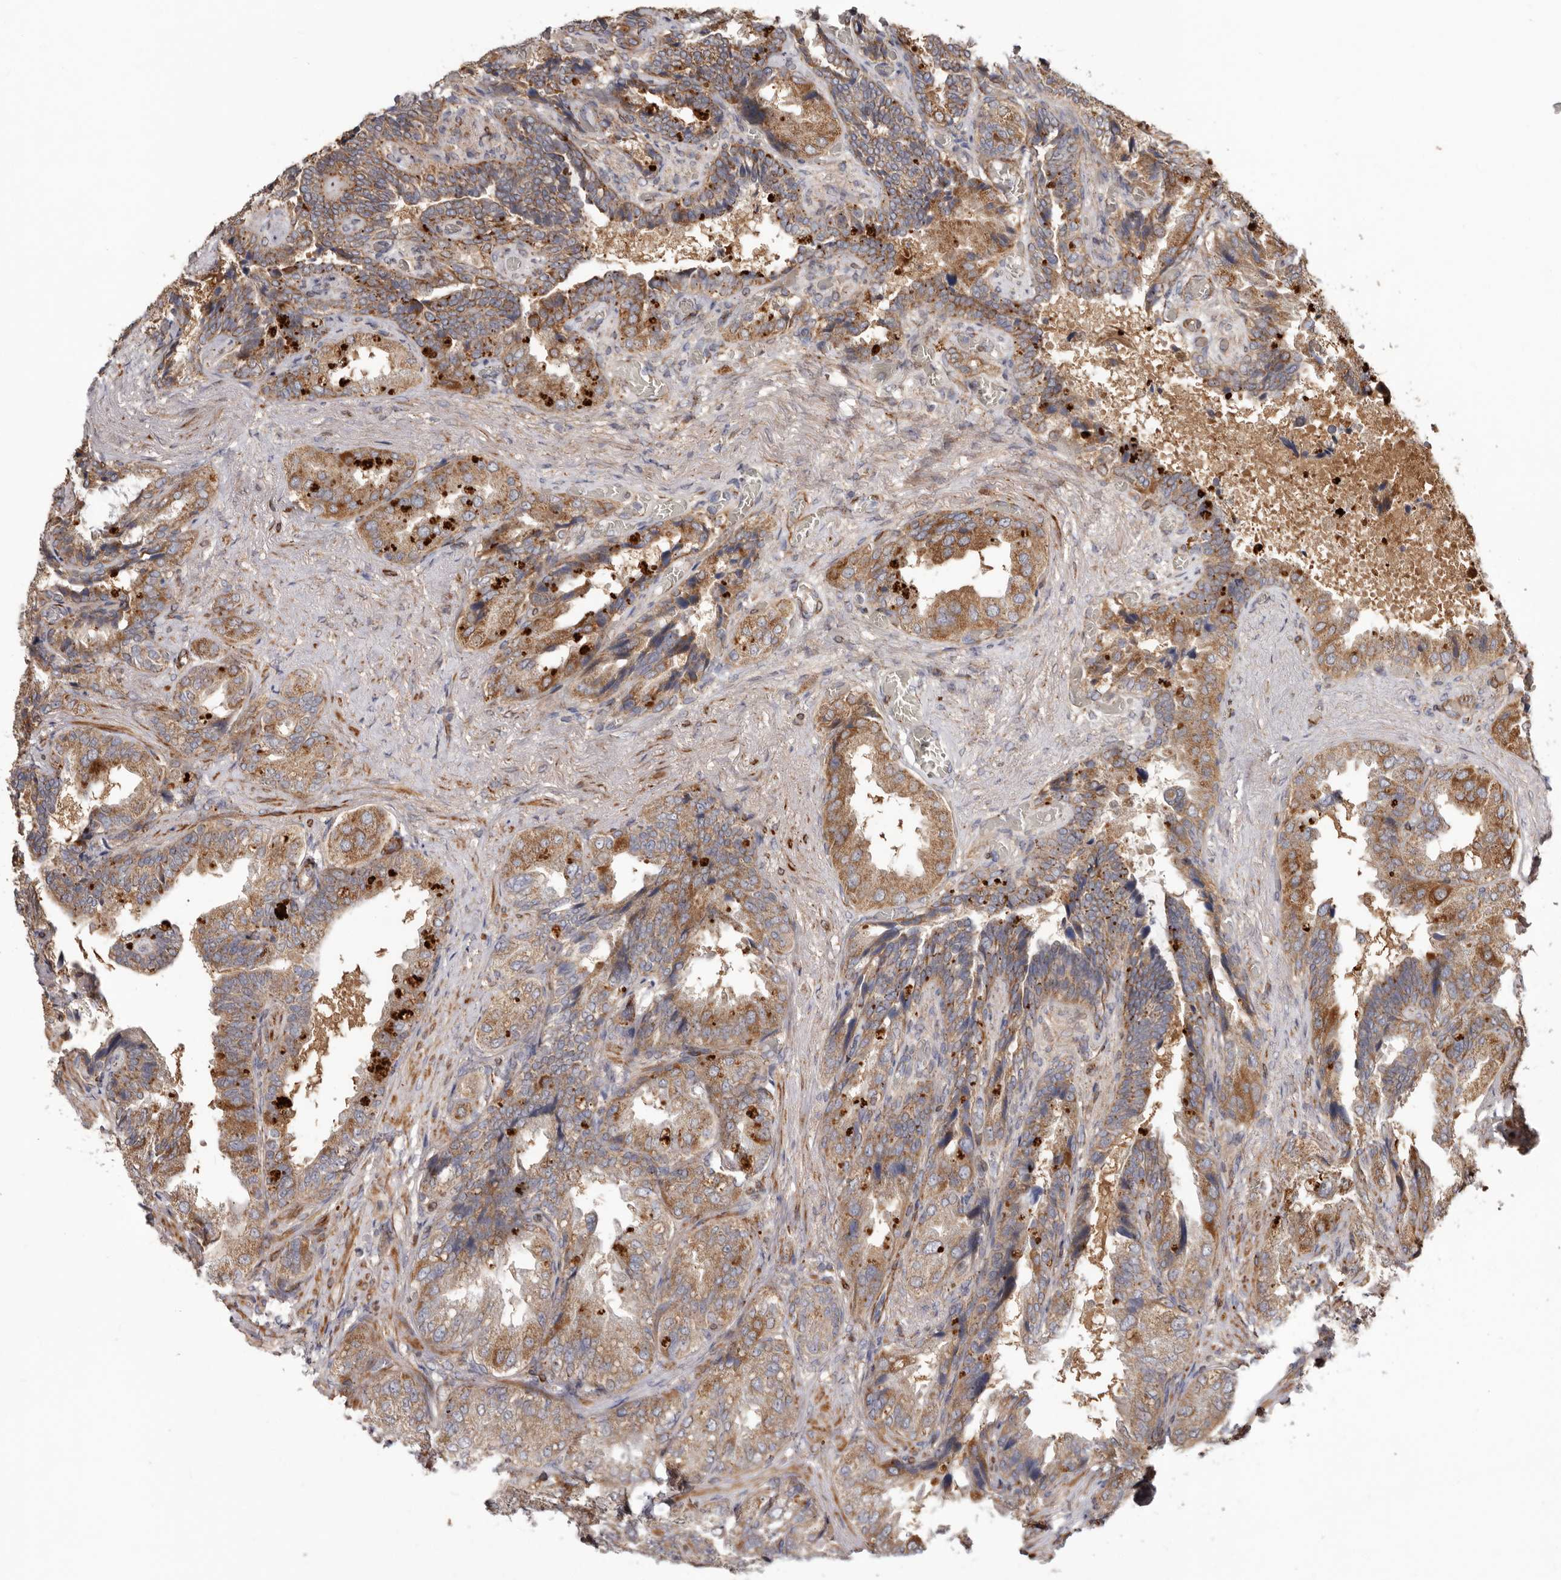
{"staining": {"intensity": "moderate", "quantity": ">75%", "location": "cytoplasmic/membranous"}, "tissue": "seminal vesicle", "cell_type": "Glandular cells", "image_type": "normal", "snomed": [{"axis": "morphology", "description": "Normal tissue, NOS"}, {"axis": "topography", "description": "Seminal veicle"}, {"axis": "topography", "description": "Peripheral nerve tissue"}], "caption": "Immunohistochemical staining of normal seminal vesicle demonstrates moderate cytoplasmic/membranous protein positivity in approximately >75% of glandular cells. The staining is performed using DAB (3,3'-diaminobenzidine) brown chromogen to label protein expression. The nuclei are counter-stained blue using hematoxylin.", "gene": "PROKR1", "patient": {"sex": "male", "age": 63}}